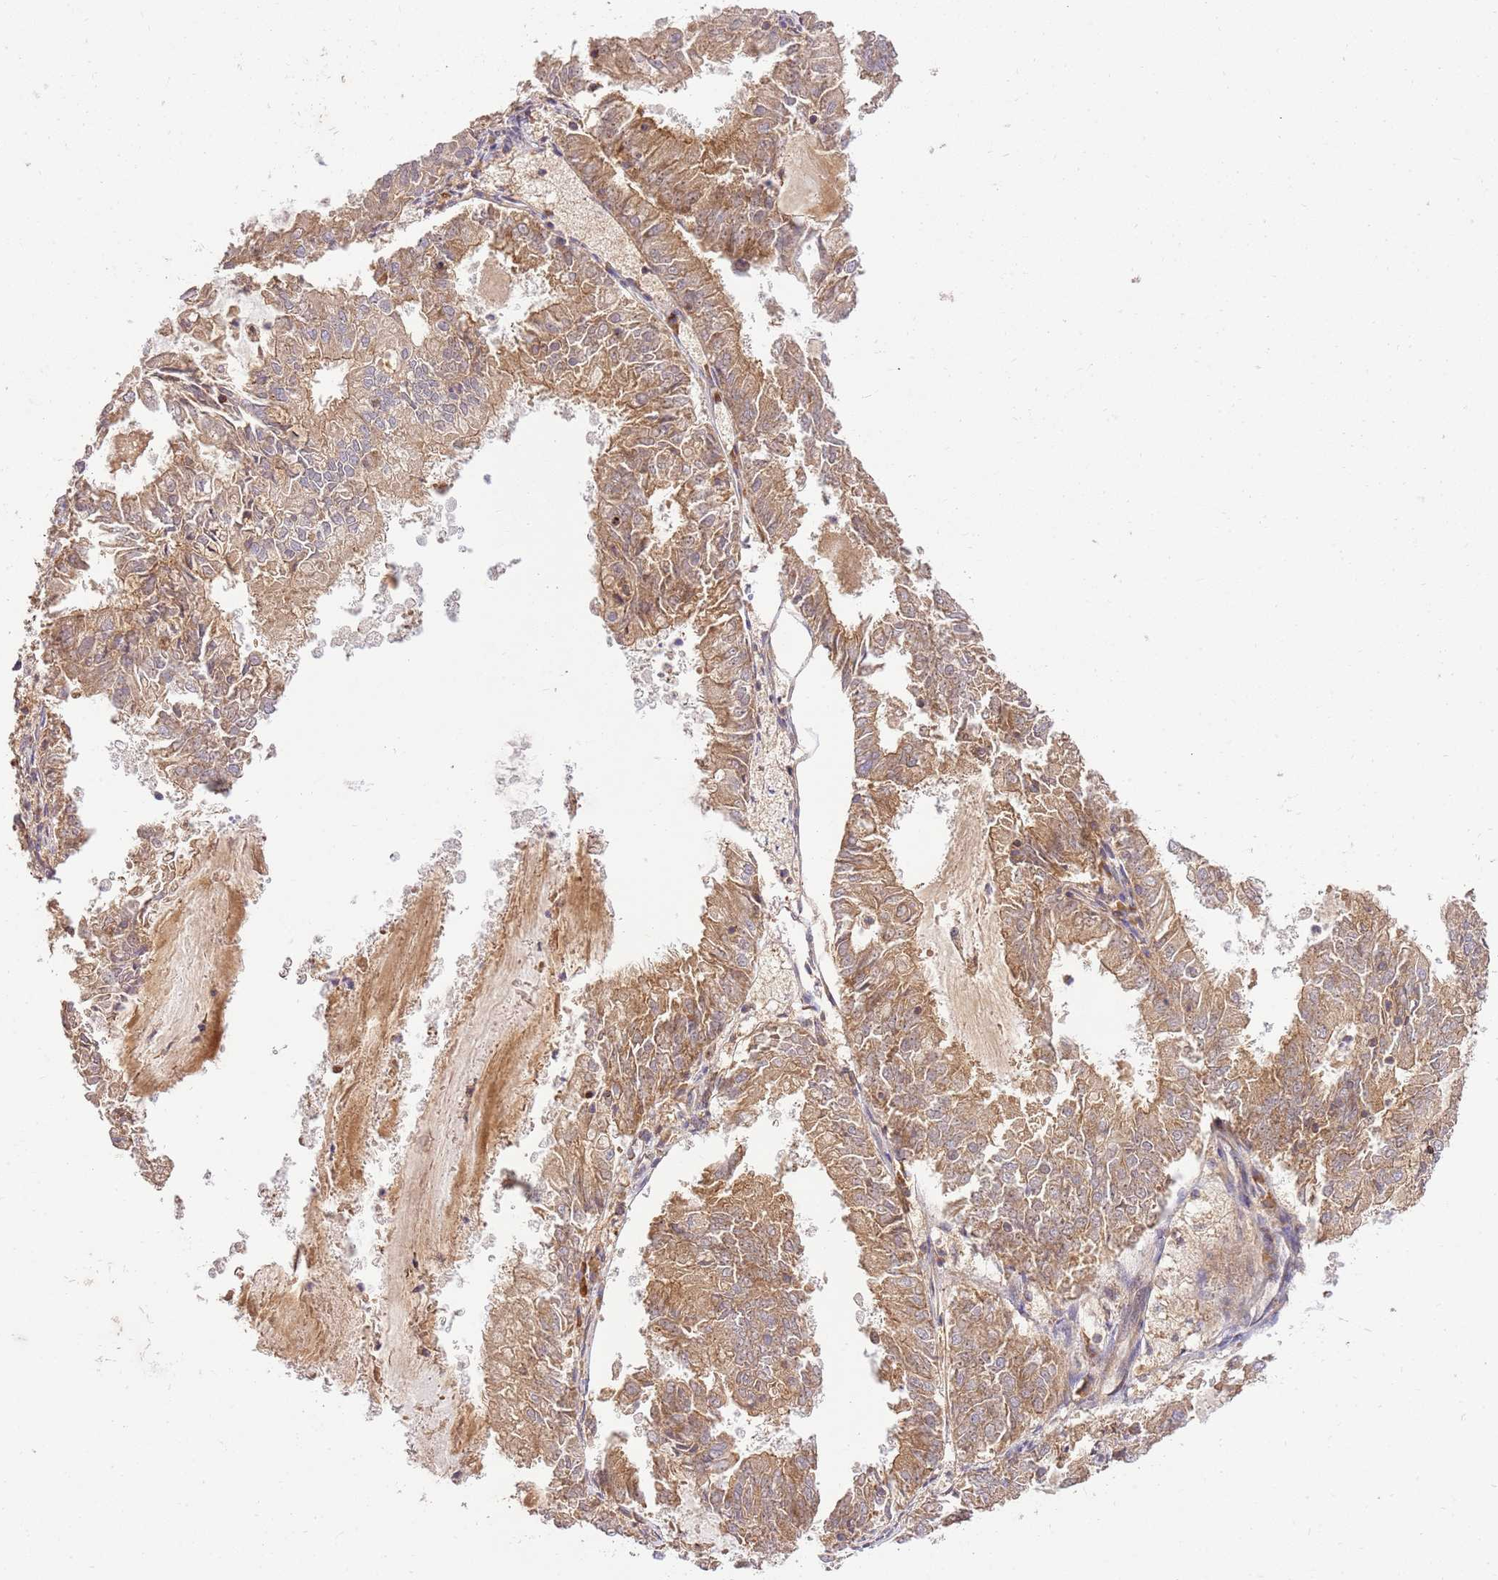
{"staining": {"intensity": "moderate", "quantity": ">75%", "location": "cytoplasmic/membranous"}, "tissue": "endometrial cancer", "cell_type": "Tumor cells", "image_type": "cancer", "snomed": [{"axis": "morphology", "description": "Adenocarcinoma, NOS"}, {"axis": "topography", "description": "Endometrium"}], "caption": "The image reveals staining of endometrial cancer, revealing moderate cytoplasmic/membranous protein staining (brown color) within tumor cells.", "gene": "GAREM1", "patient": {"sex": "female", "age": 57}}